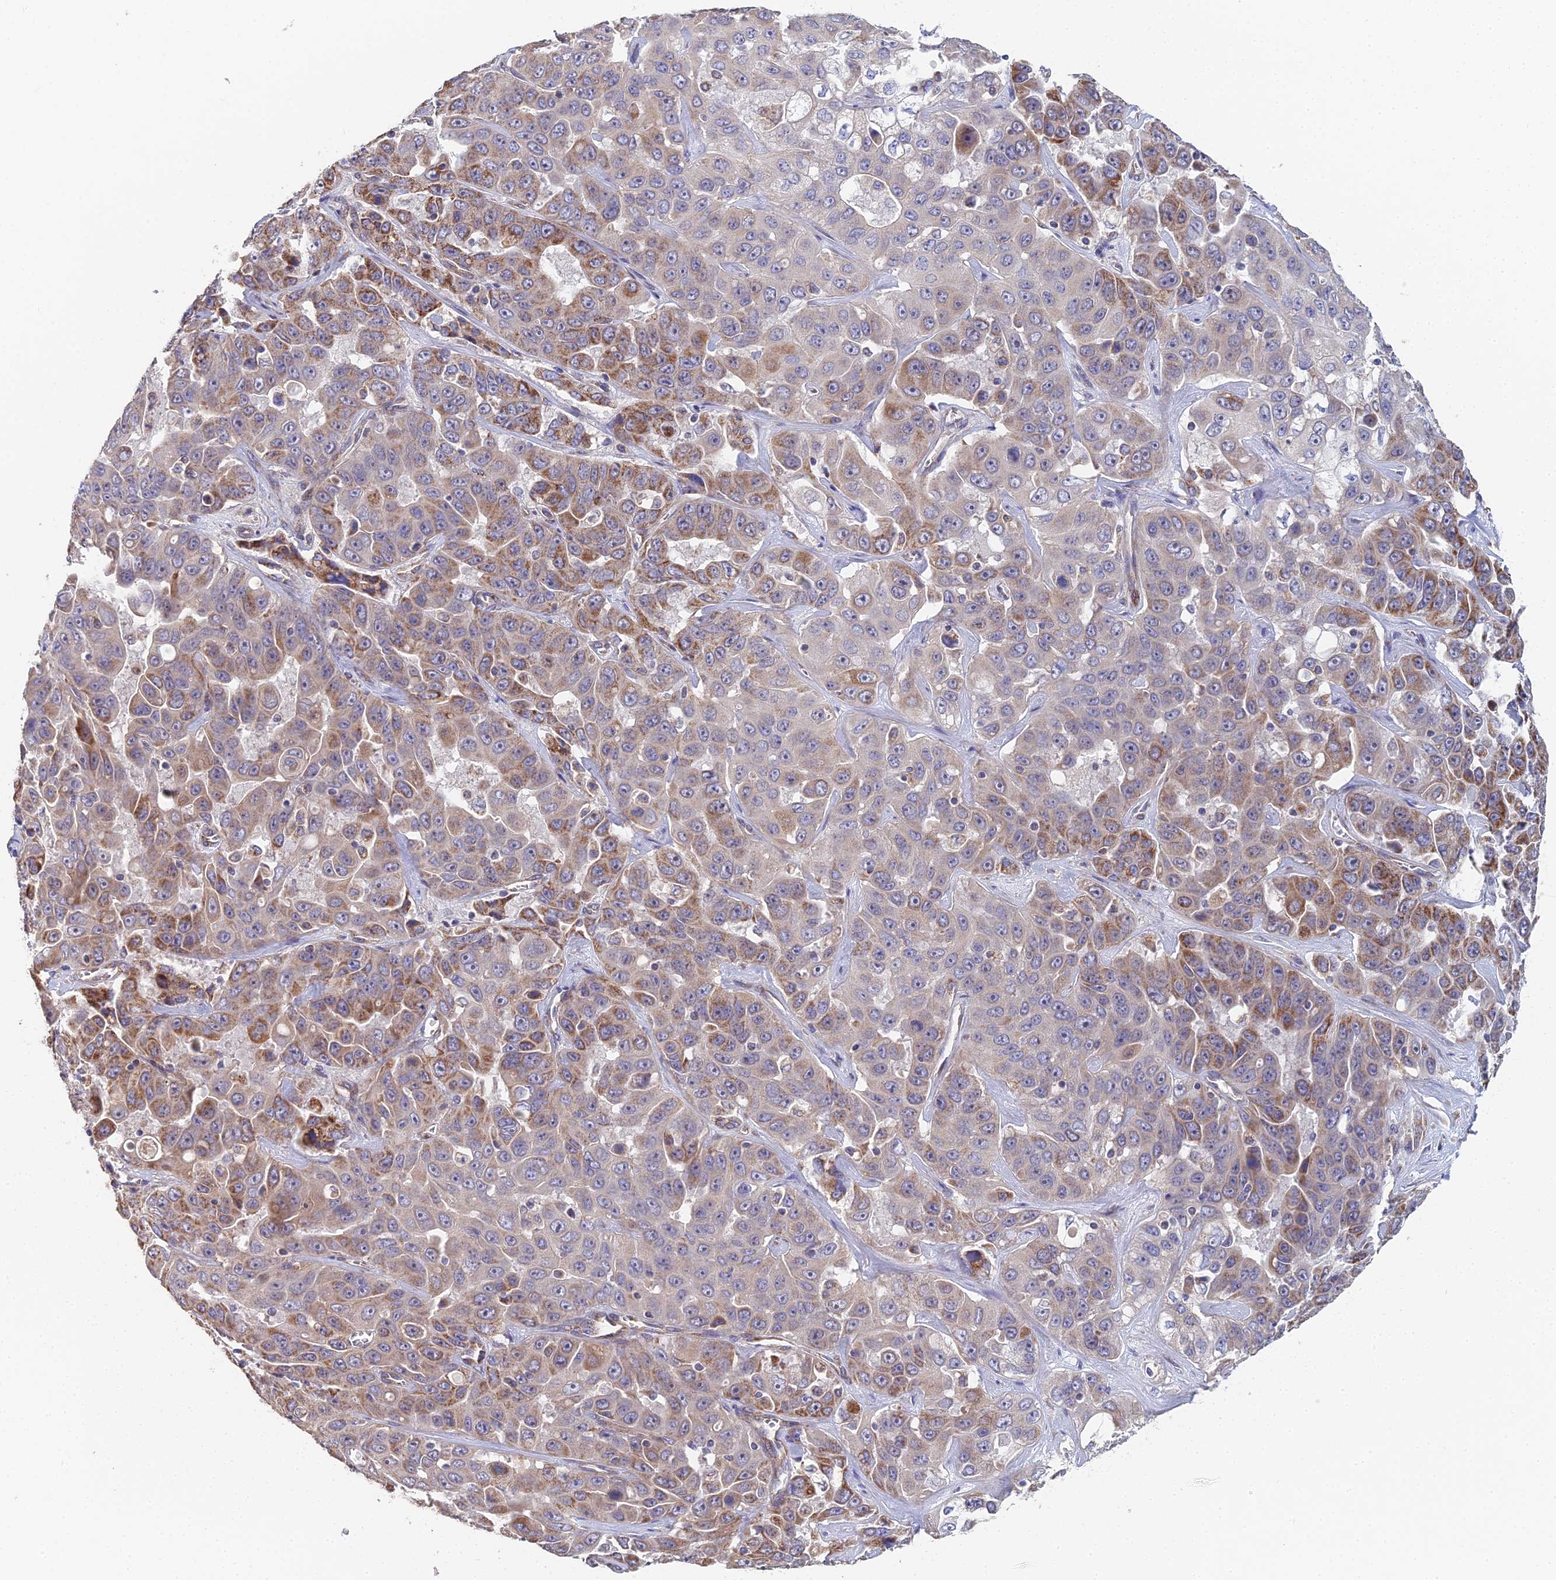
{"staining": {"intensity": "moderate", "quantity": "25%-75%", "location": "cytoplasmic/membranous"}, "tissue": "liver cancer", "cell_type": "Tumor cells", "image_type": "cancer", "snomed": [{"axis": "morphology", "description": "Cholangiocarcinoma"}, {"axis": "topography", "description": "Liver"}], "caption": "Immunohistochemical staining of liver cancer demonstrates medium levels of moderate cytoplasmic/membranous protein staining in about 25%-75% of tumor cells.", "gene": "ECSIT", "patient": {"sex": "female", "age": 52}}